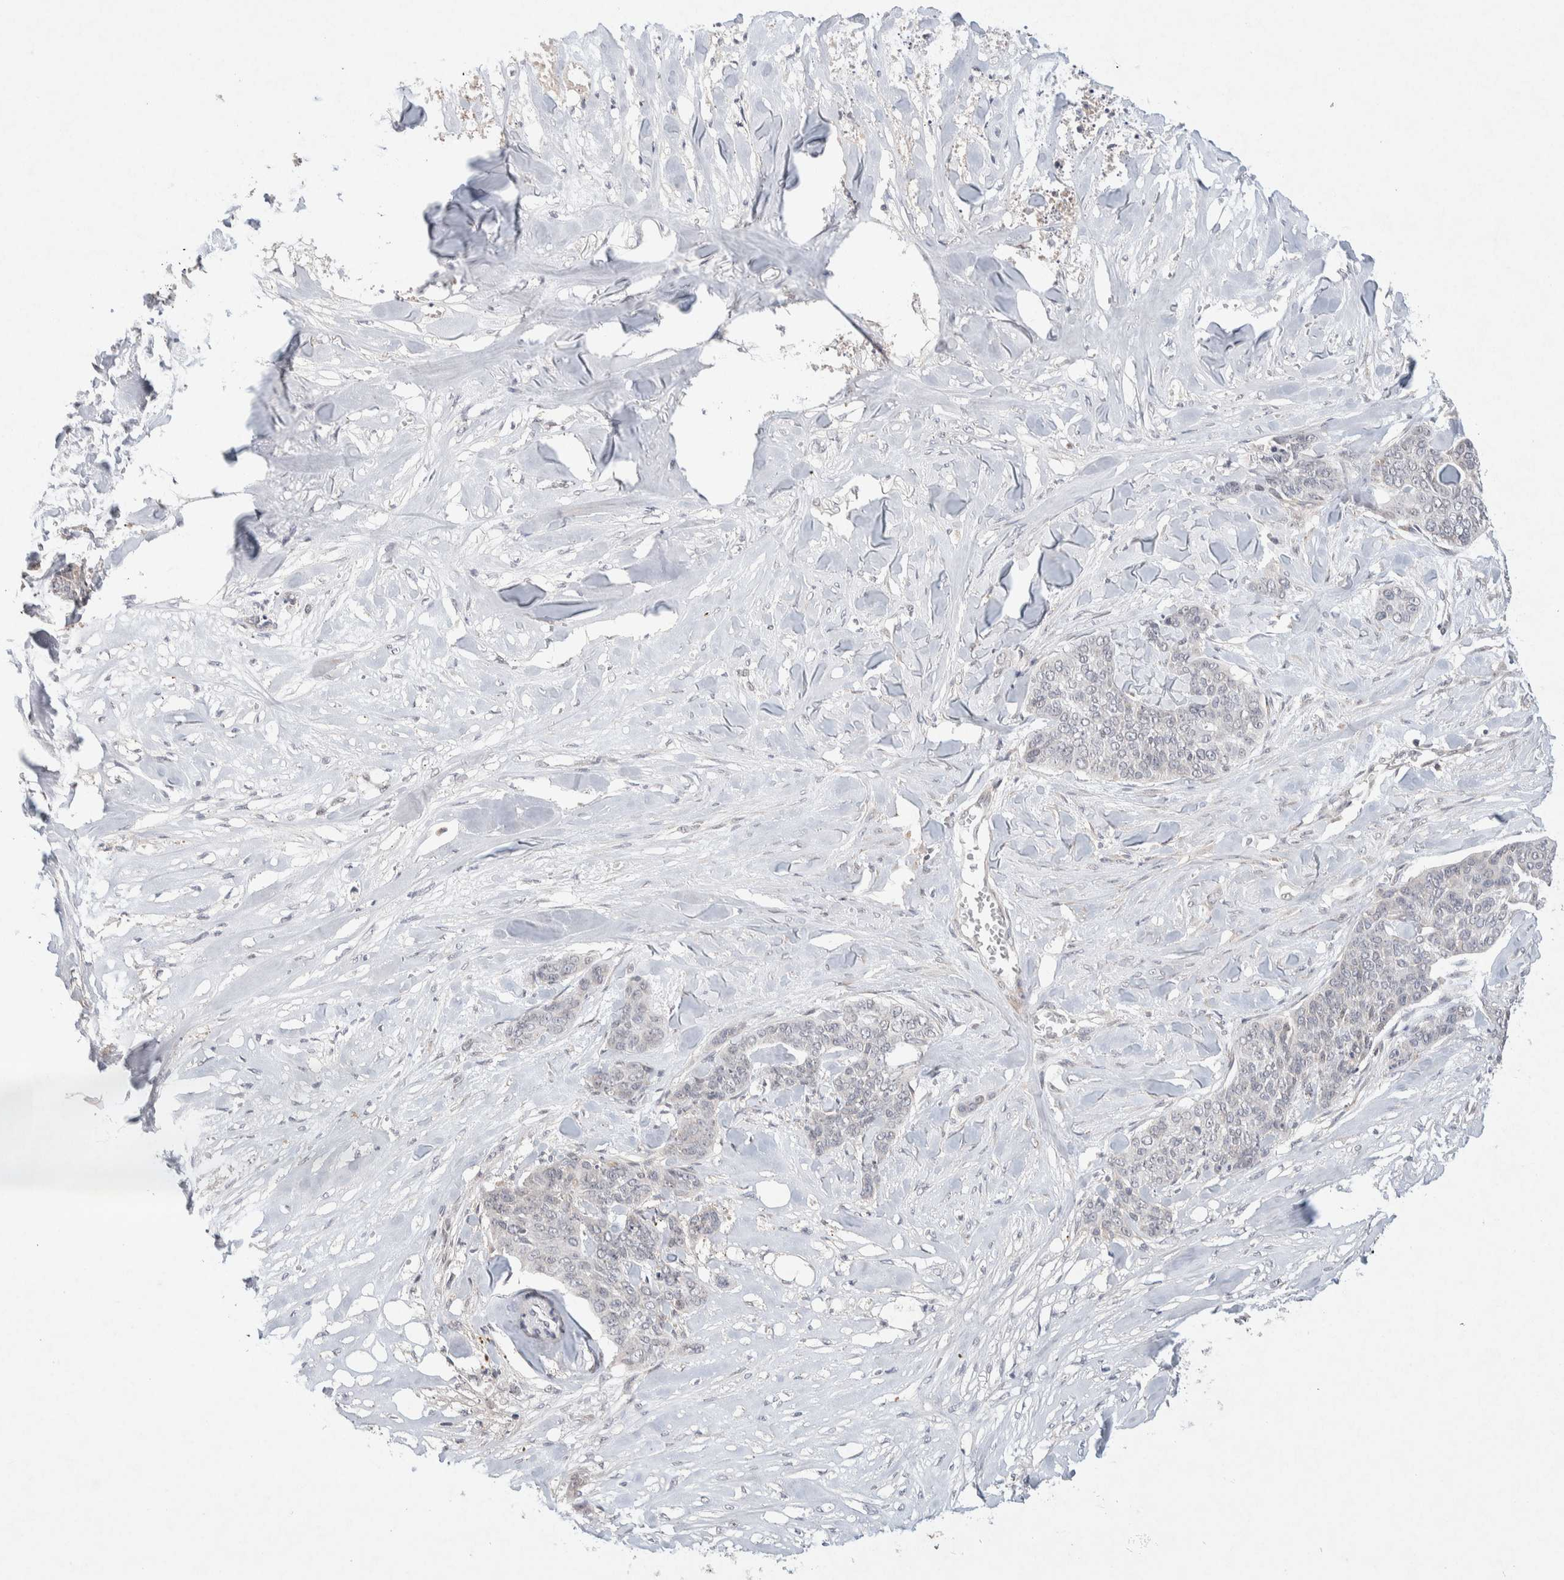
{"staining": {"intensity": "negative", "quantity": "none", "location": "none"}, "tissue": "skin cancer", "cell_type": "Tumor cells", "image_type": "cancer", "snomed": [{"axis": "morphology", "description": "Basal cell carcinoma"}, {"axis": "topography", "description": "Skin"}], "caption": "High magnification brightfield microscopy of basal cell carcinoma (skin) stained with DAB (3,3'-diaminobenzidine) (brown) and counterstained with hematoxylin (blue): tumor cells show no significant expression.", "gene": "CMTM4", "patient": {"sex": "female", "age": 64}}